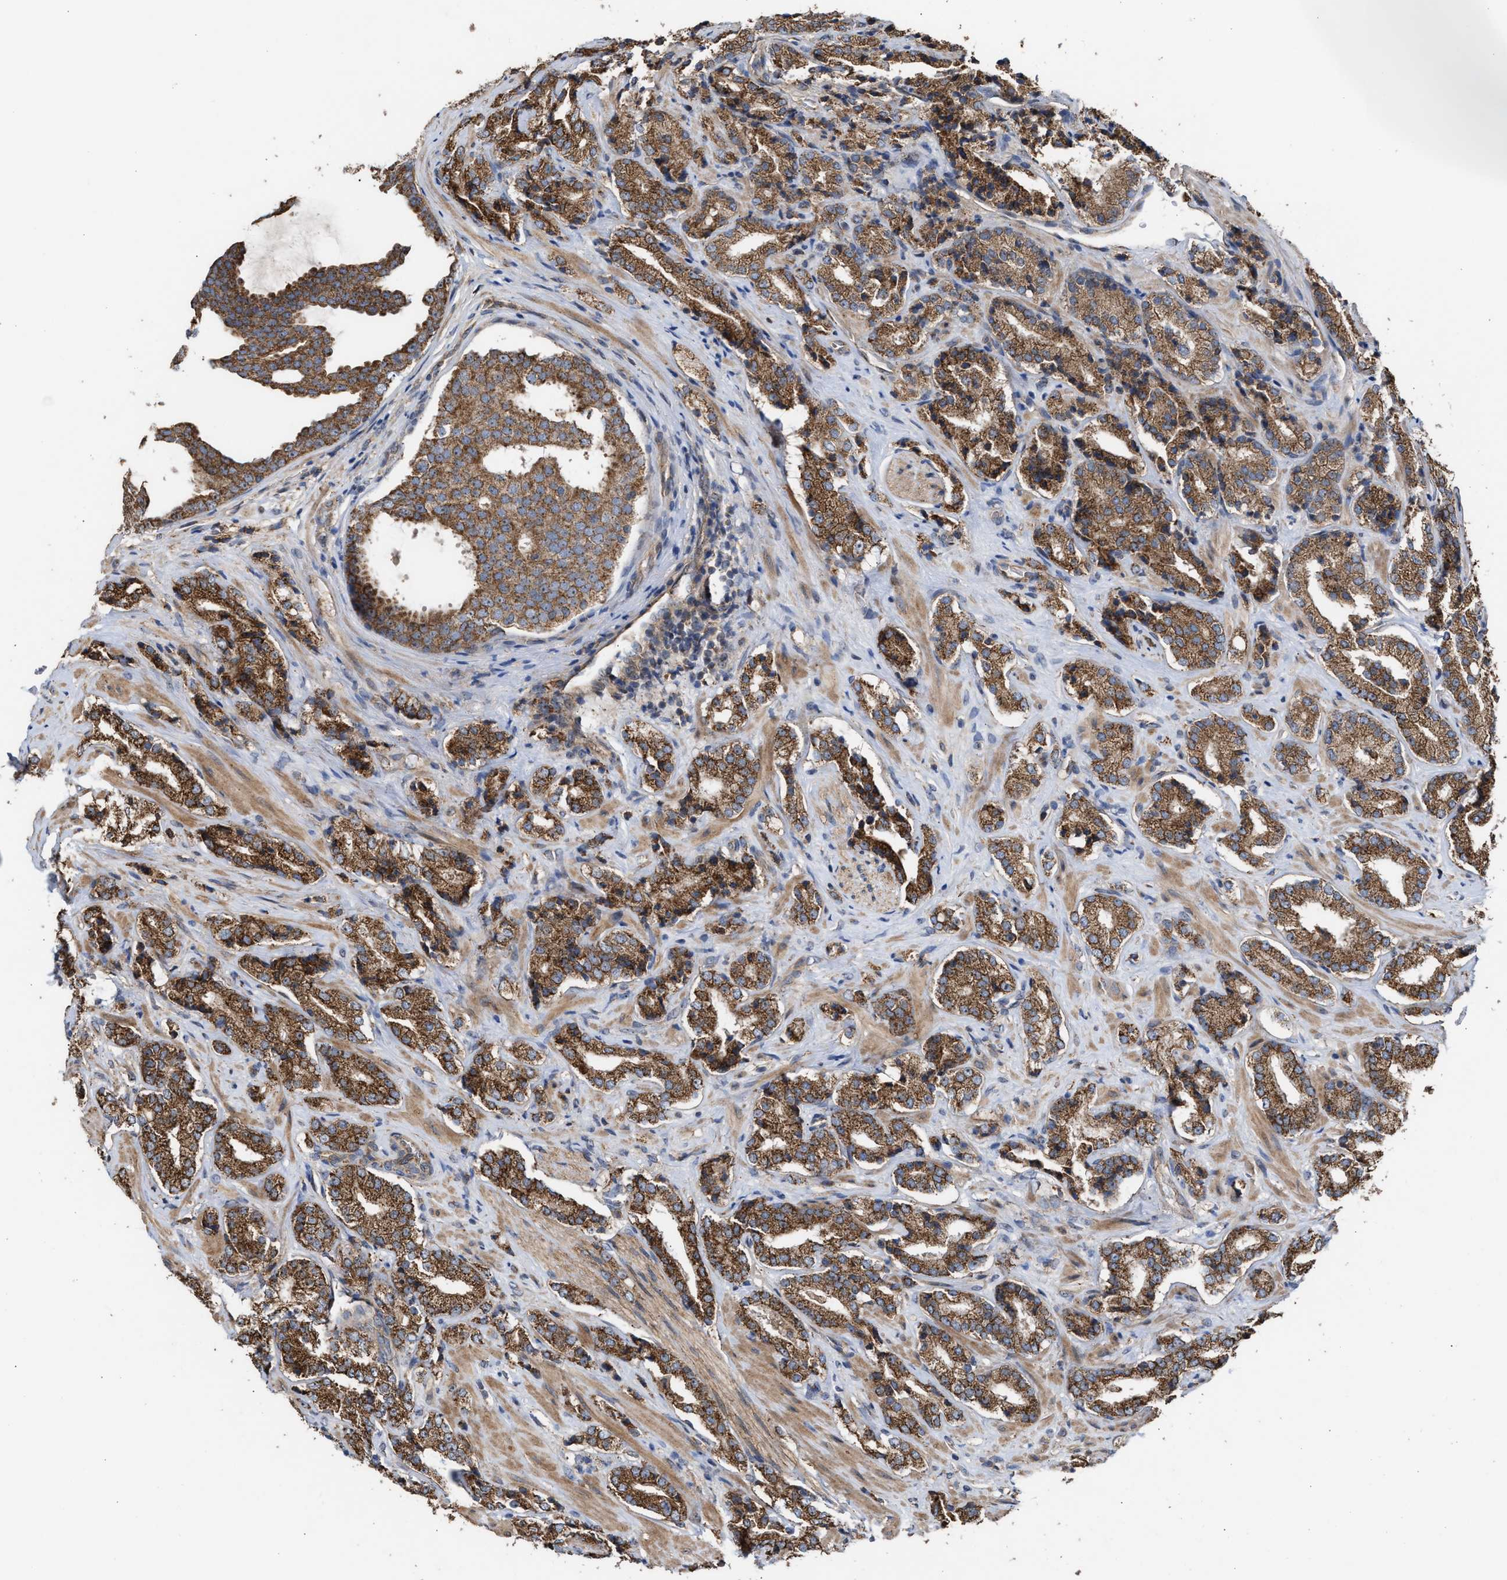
{"staining": {"intensity": "strong", "quantity": ">75%", "location": "cytoplasmic/membranous"}, "tissue": "prostate cancer", "cell_type": "Tumor cells", "image_type": "cancer", "snomed": [{"axis": "morphology", "description": "Adenocarcinoma, High grade"}, {"axis": "topography", "description": "Prostate"}], "caption": "Immunohistochemical staining of prostate cancer displays strong cytoplasmic/membranous protein staining in about >75% of tumor cells.", "gene": "EXOSC2", "patient": {"sex": "male", "age": 71}}